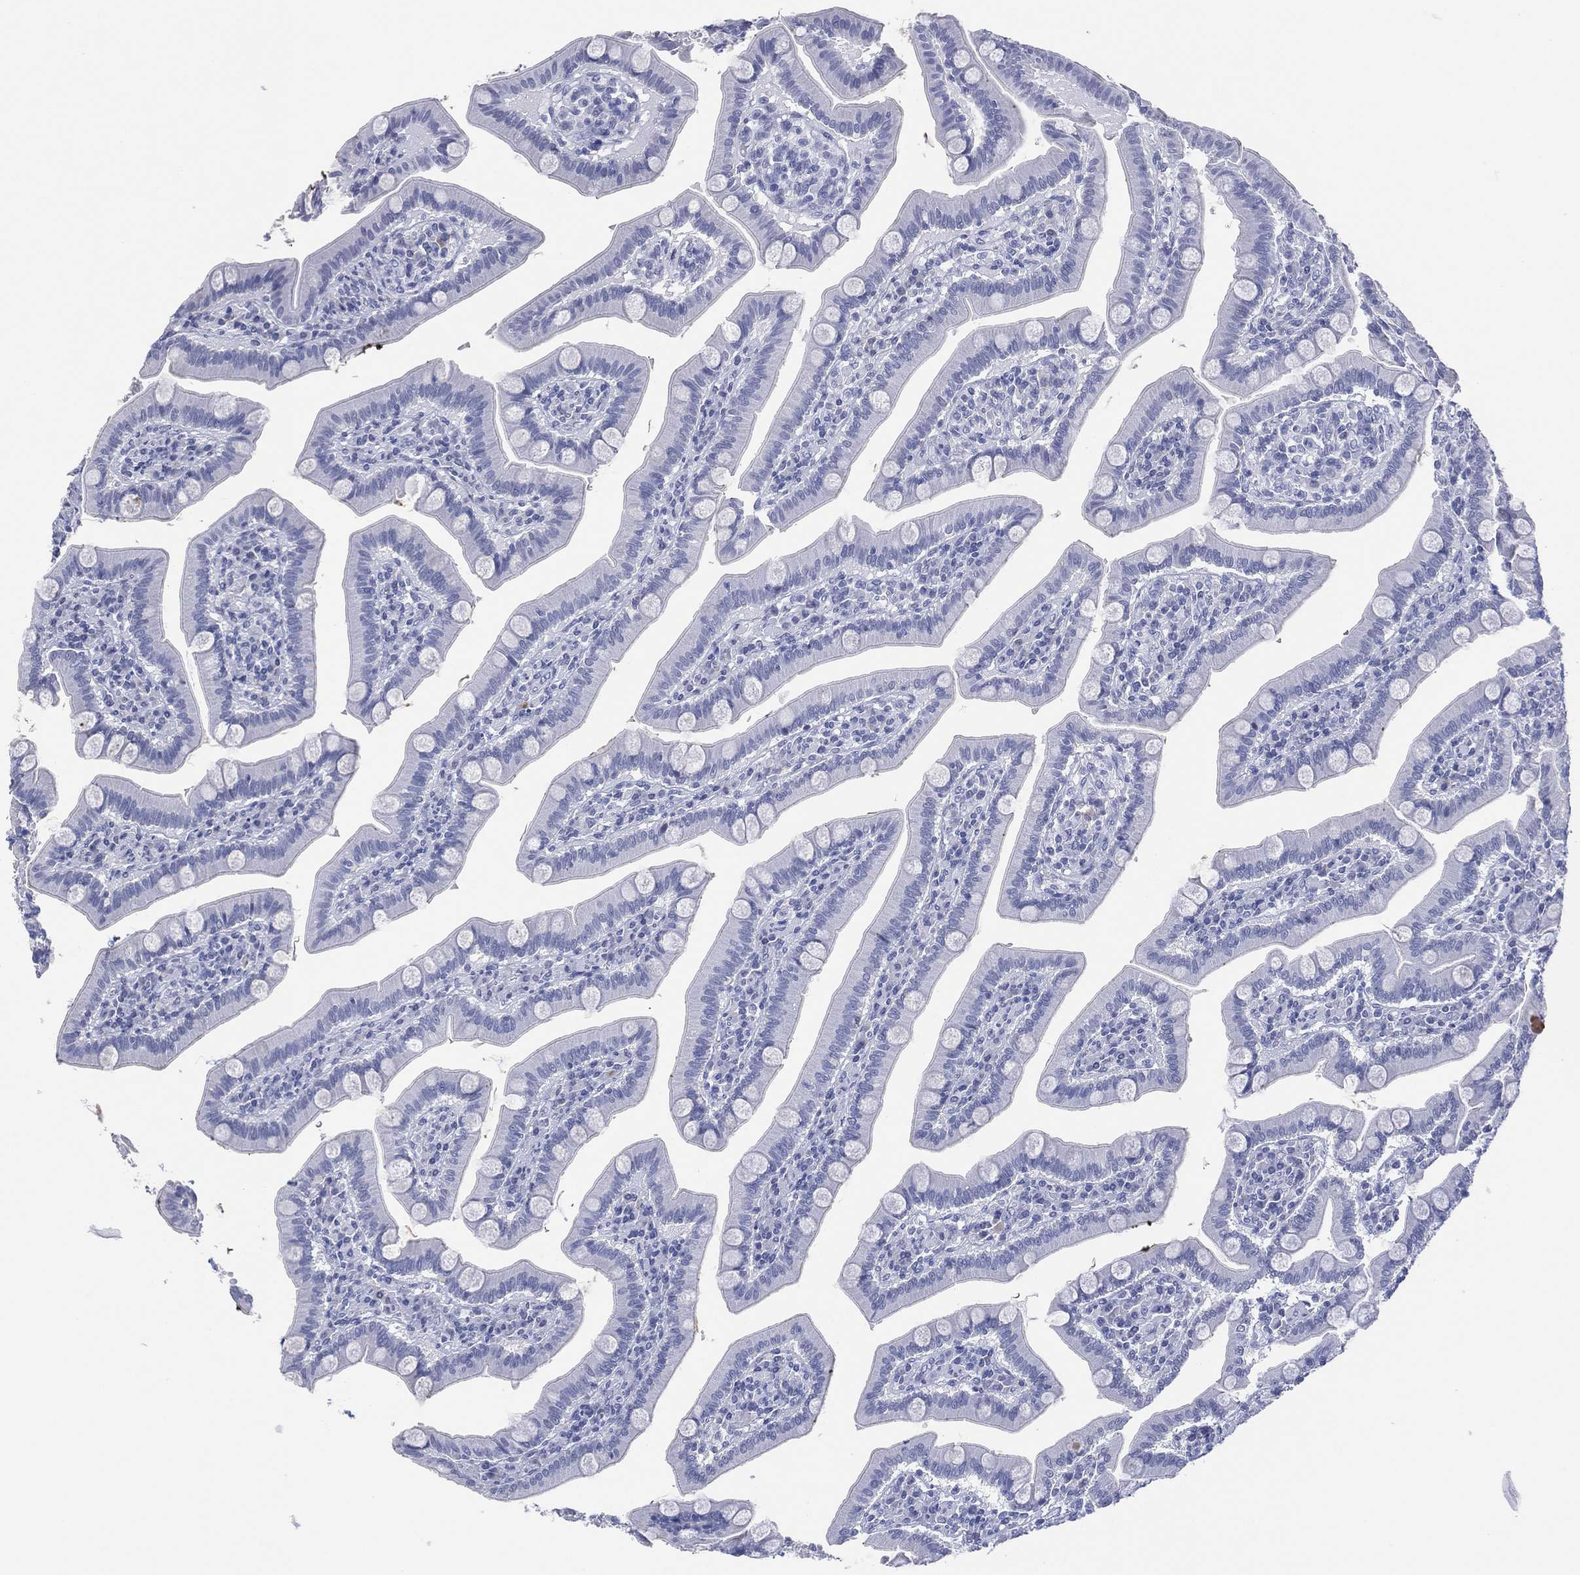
{"staining": {"intensity": "negative", "quantity": "none", "location": "none"}, "tissue": "small intestine", "cell_type": "Glandular cells", "image_type": "normal", "snomed": [{"axis": "morphology", "description": "Normal tissue, NOS"}, {"axis": "topography", "description": "Small intestine"}], "caption": "The immunohistochemistry (IHC) photomicrograph has no significant expression in glandular cells of small intestine. (Immunohistochemistry (ihc), brightfield microscopy, high magnification).", "gene": "UTF1", "patient": {"sex": "male", "age": 66}}